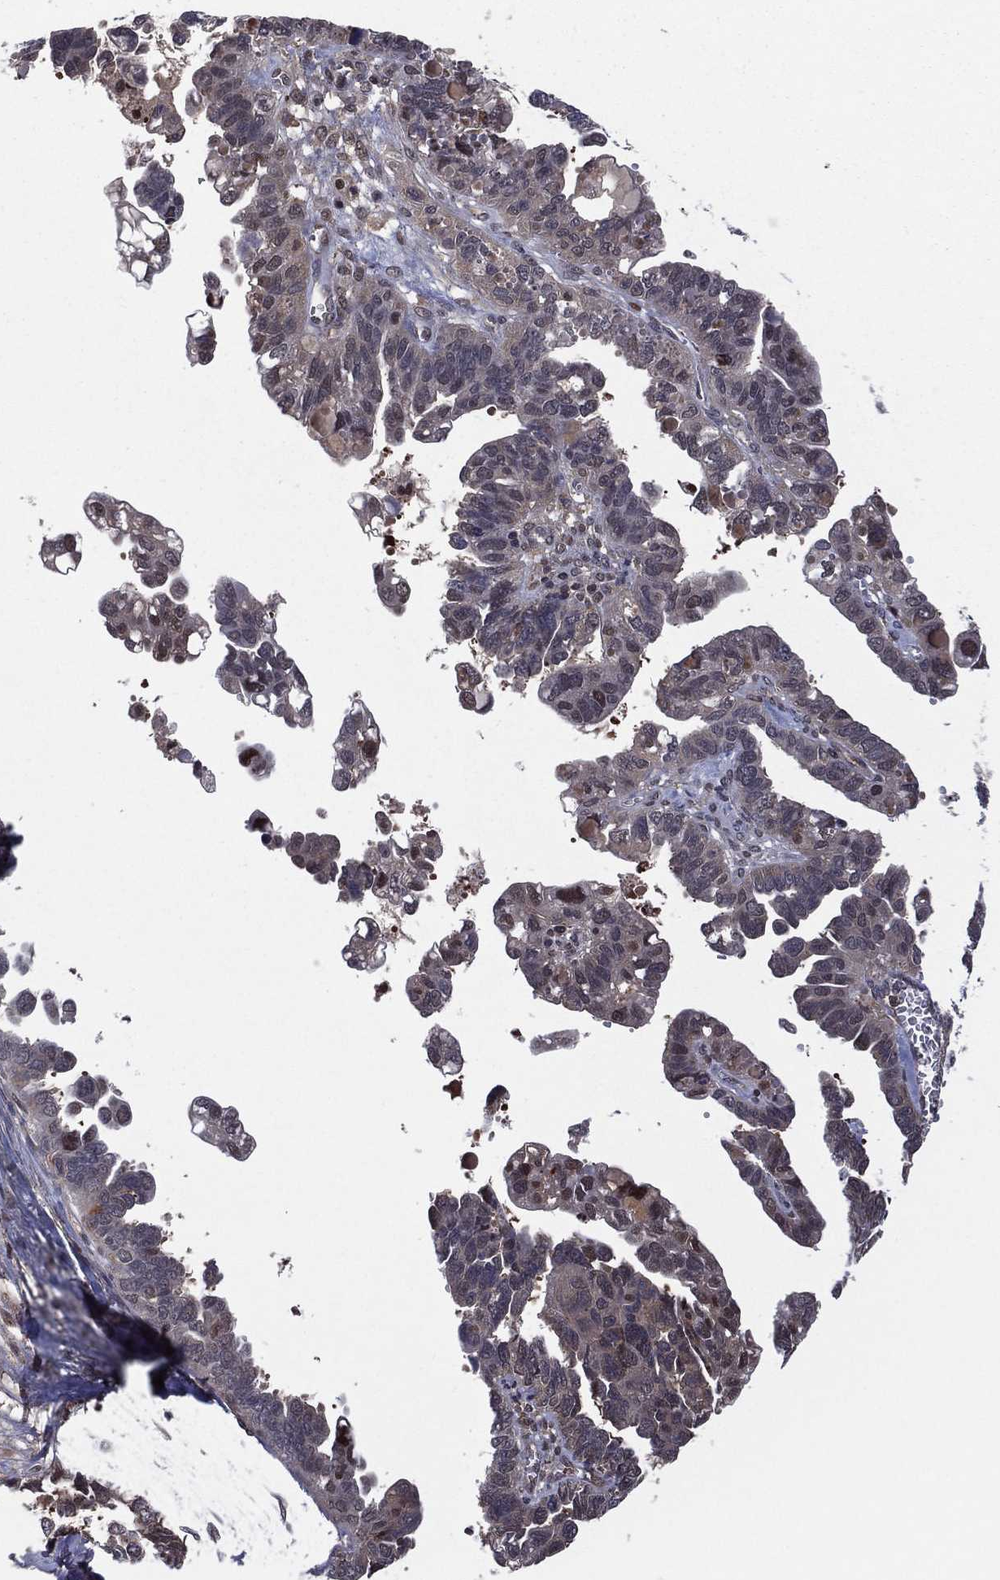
{"staining": {"intensity": "weak", "quantity": "<25%", "location": "cytoplasmic/membranous"}, "tissue": "ovarian cancer", "cell_type": "Tumor cells", "image_type": "cancer", "snomed": [{"axis": "morphology", "description": "Cystadenocarcinoma, serous, NOS"}, {"axis": "topography", "description": "Ovary"}], "caption": "Ovarian cancer stained for a protein using immunohistochemistry demonstrates no expression tumor cells.", "gene": "ICOSLG", "patient": {"sex": "female", "age": 69}}